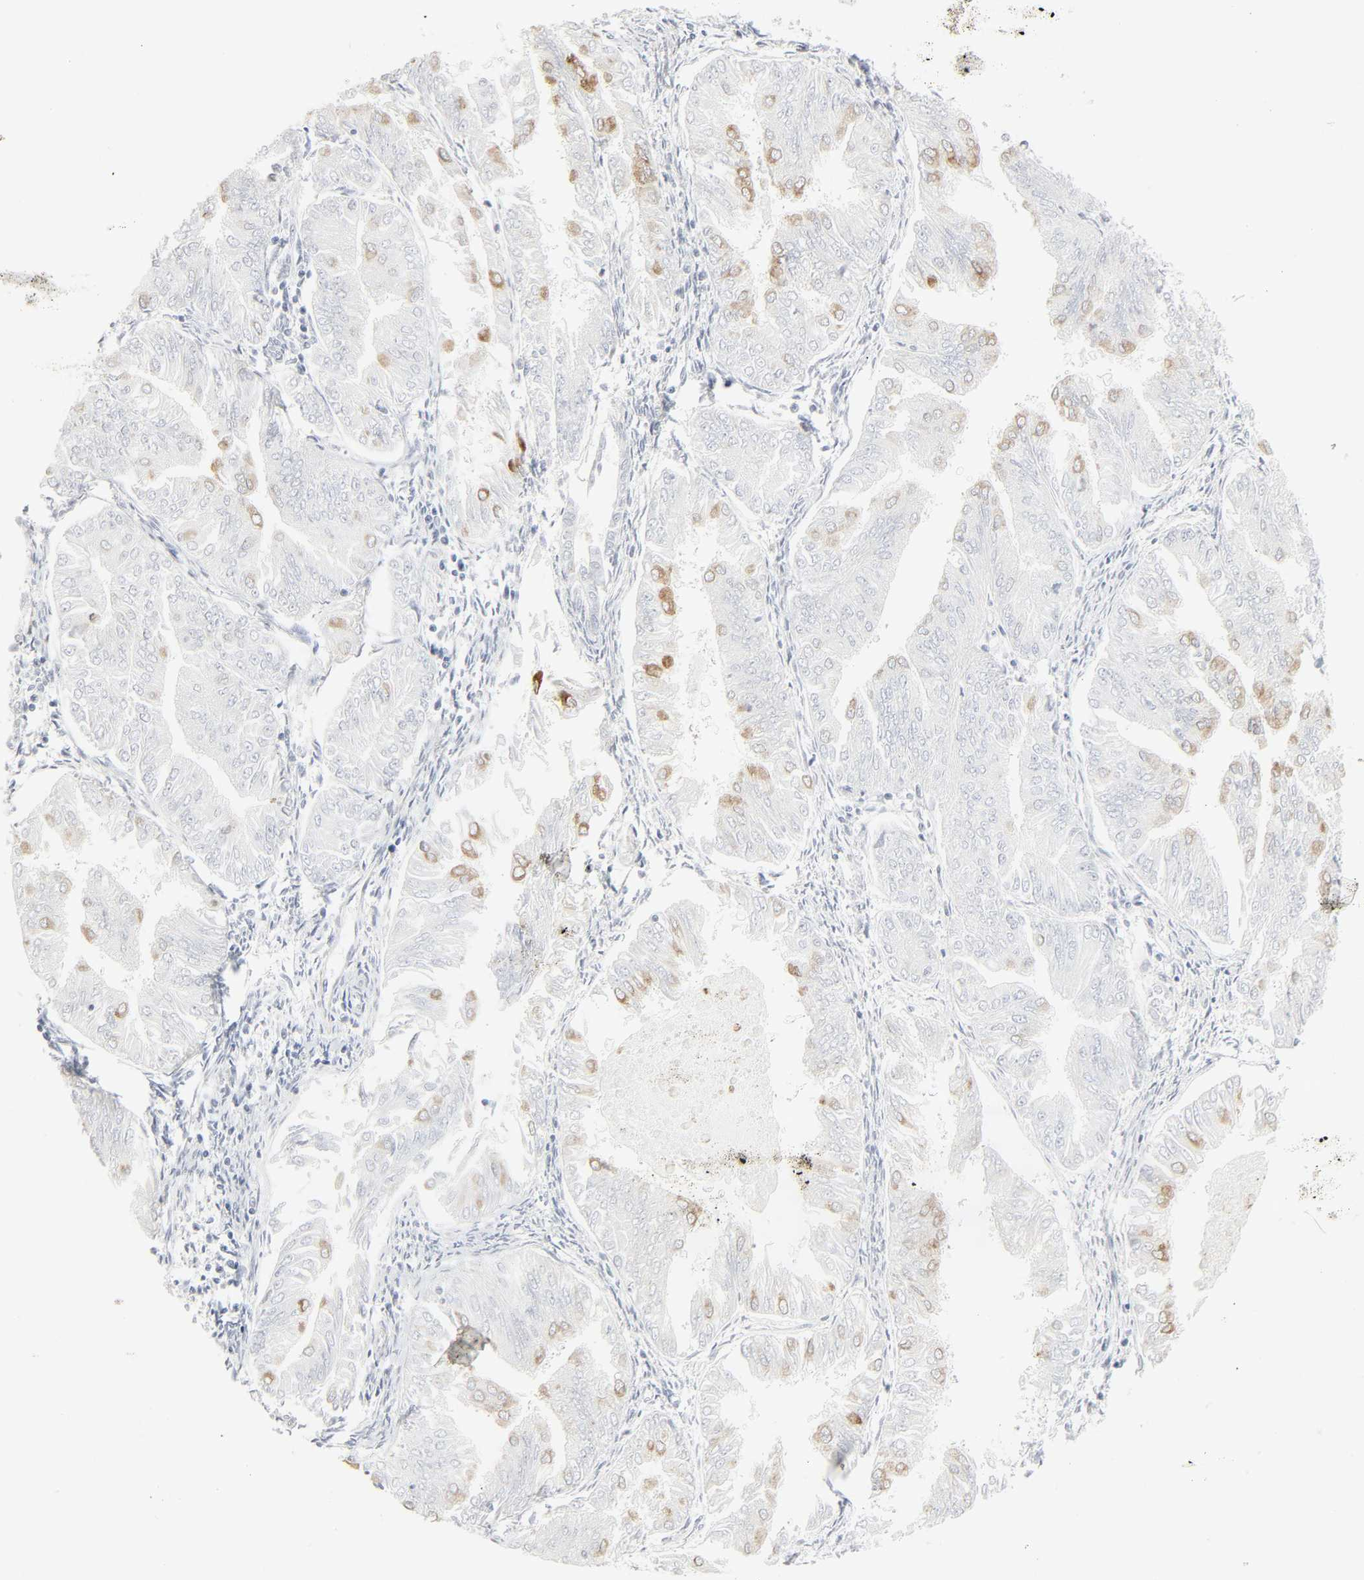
{"staining": {"intensity": "moderate", "quantity": "<25%", "location": "cytoplasmic/membranous"}, "tissue": "endometrial cancer", "cell_type": "Tumor cells", "image_type": "cancer", "snomed": [{"axis": "morphology", "description": "Adenocarcinoma, NOS"}, {"axis": "topography", "description": "Endometrium"}], "caption": "High-magnification brightfield microscopy of endometrial adenocarcinoma stained with DAB (brown) and counterstained with hematoxylin (blue). tumor cells exhibit moderate cytoplasmic/membranous staining is appreciated in approximately<25% of cells. (Stains: DAB (3,3'-diaminobenzidine) in brown, nuclei in blue, Microscopy: brightfield microscopy at high magnification).", "gene": "ZBTB16", "patient": {"sex": "female", "age": 53}}